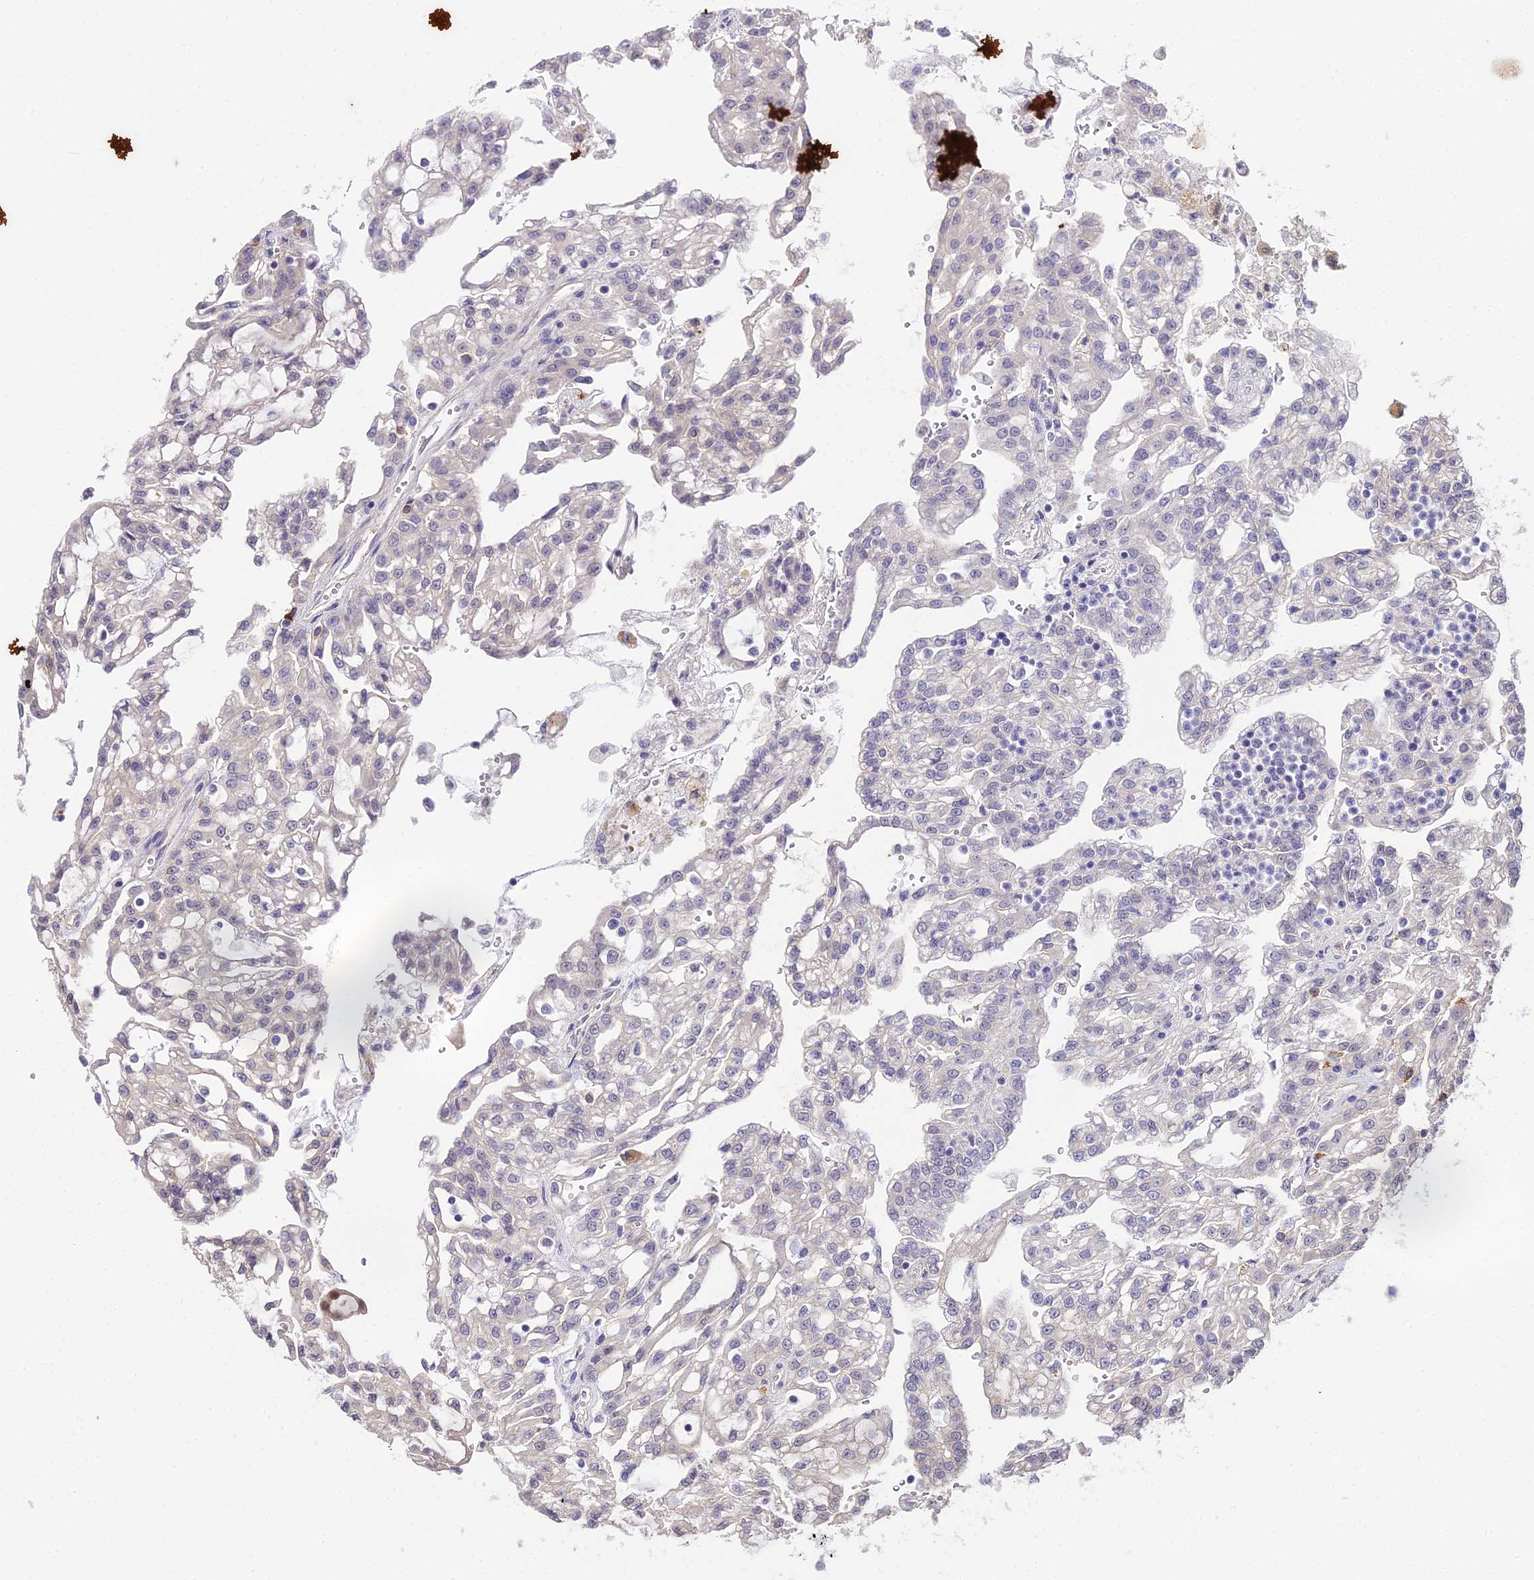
{"staining": {"intensity": "negative", "quantity": "none", "location": "none"}, "tissue": "renal cancer", "cell_type": "Tumor cells", "image_type": "cancer", "snomed": [{"axis": "morphology", "description": "Adenocarcinoma, NOS"}, {"axis": "topography", "description": "Kidney"}], "caption": "Tumor cells are negative for brown protein staining in renal cancer.", "gene": "POLR2I", "patient": {"sex": "male", "age": 63}}